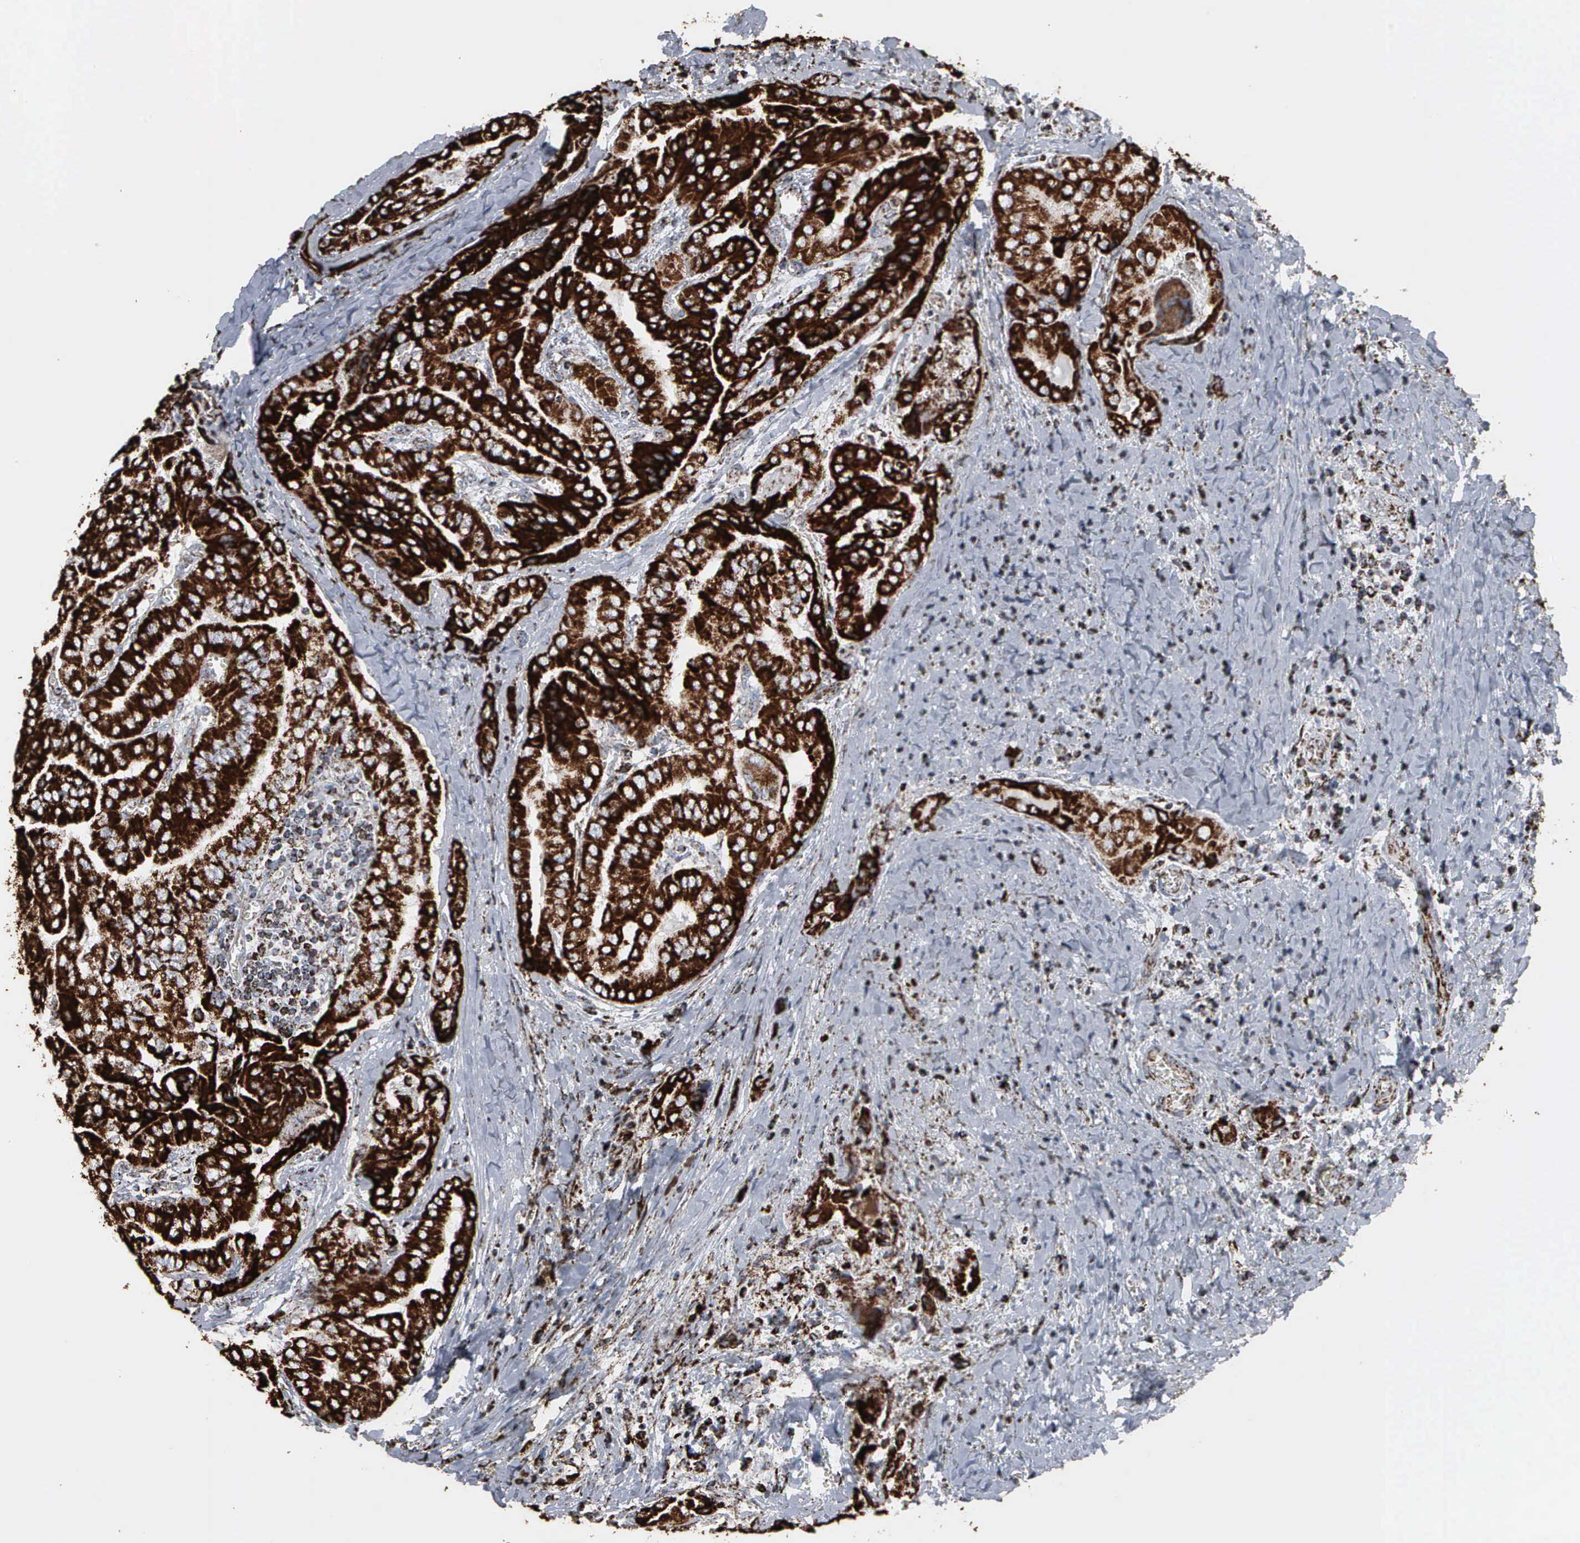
{"staining": {"intensity": "strong", "quantity": ">75%", "location": "cytoplasmic/membranous"}, "tissue": "thyroid cancer", "cell_type": "Tumor cells", "image_type": "cancer", "snomed": [{"axis": "morphology", "description": "Papillary adenocarcinoma, NOS"}, {"axis": "topography", "description": "Thyroid gland"}], "caption": "Tumor cells exhibit high levels of strong cytoplasmic/membranous staining in about >75% of cells in human thyroid cancer.", "gene": "HSPA9", "patient": {"sex": "female", "age": 71}}